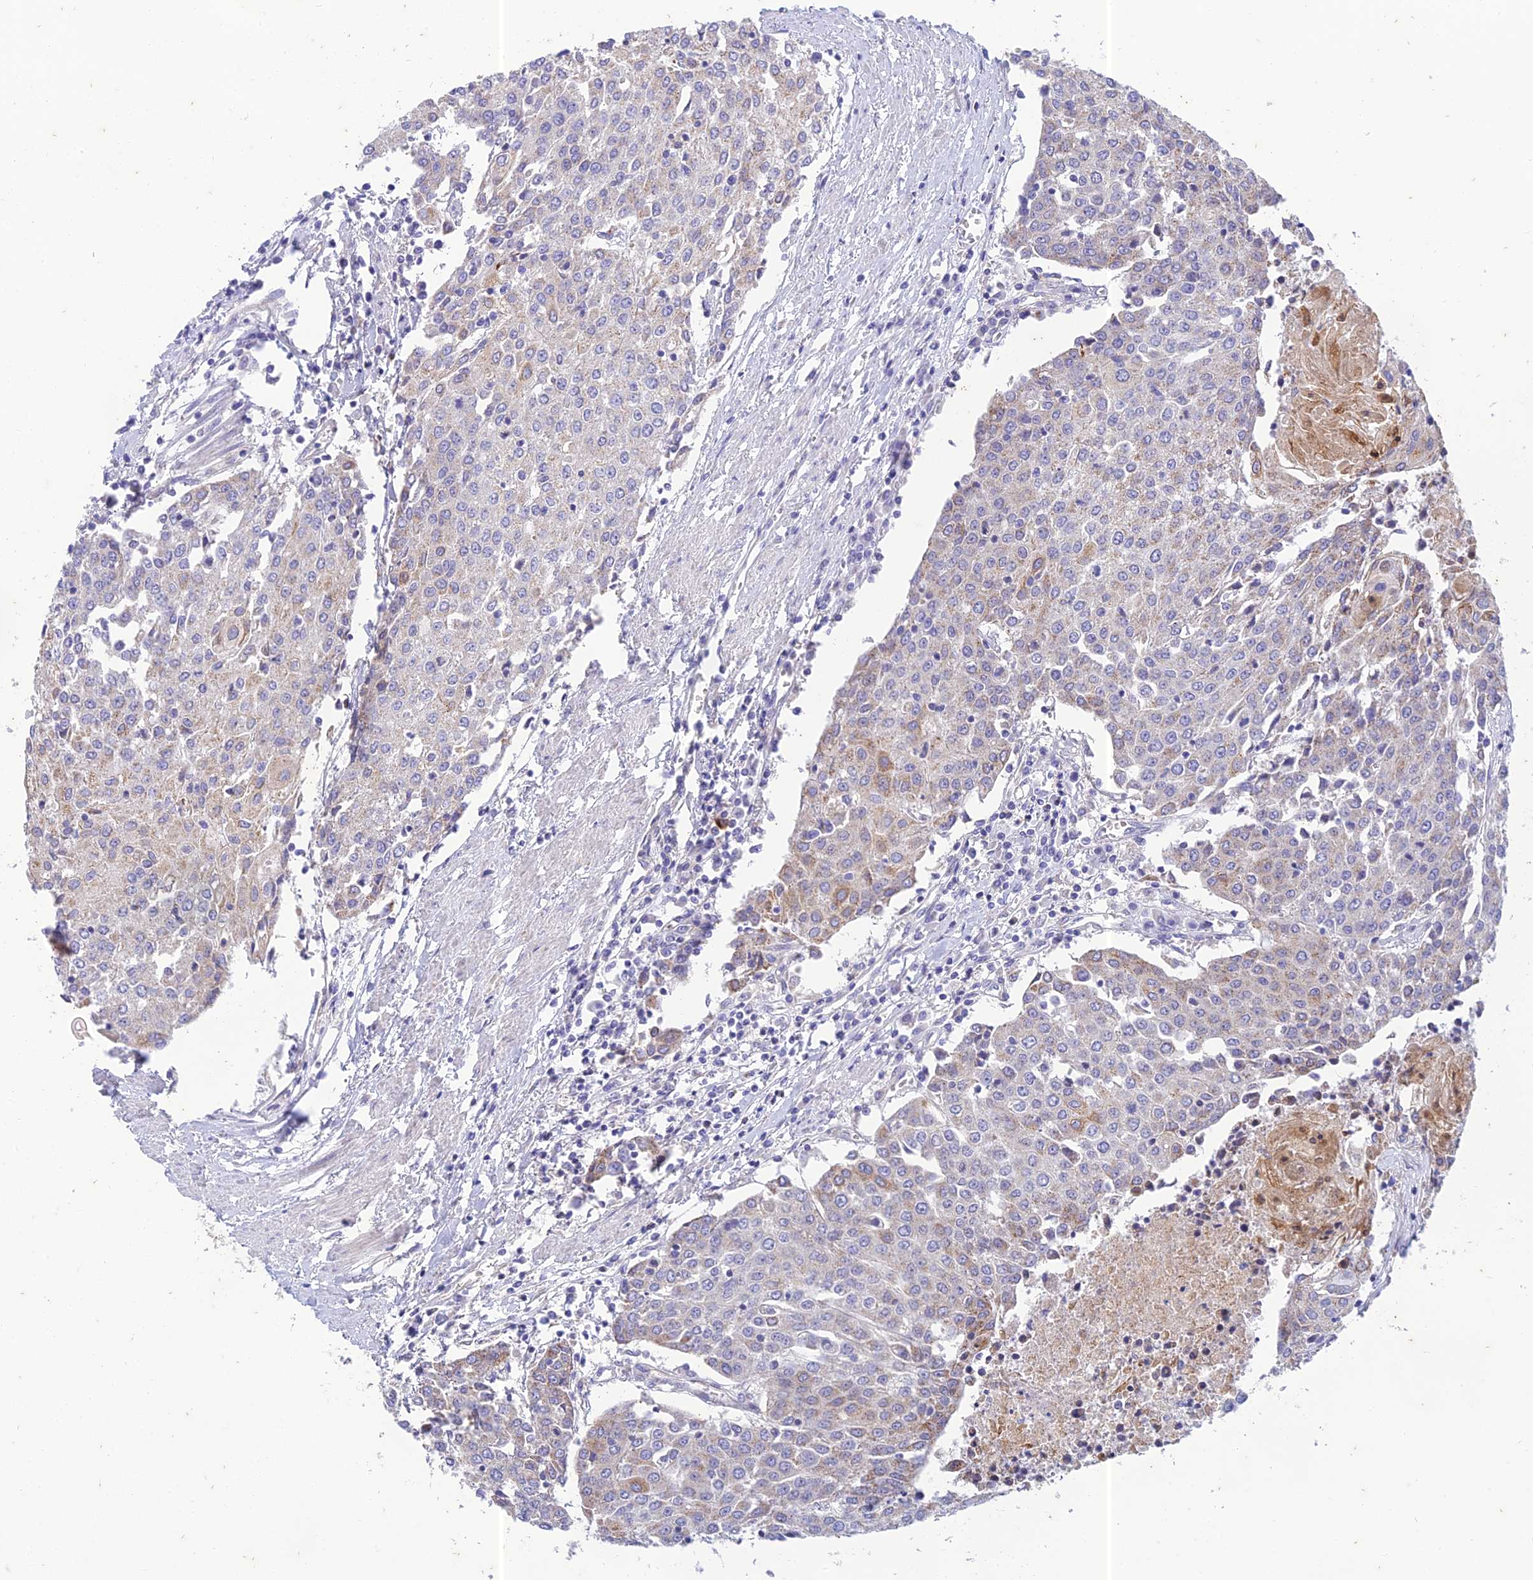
{"staining": {"intensity": "weak", "quantity": "<25%", "location": "cytoplasmic/membranous"}, "tissue": "urothelial cancer", "cell_type": "Tumor cells", "image_type": "cancer", "snomed": [{"axis": "morphology", "description": "Urothelial carcinoma, High grade"}, {"axis": "topography", "description": "Urinary bladder"}], "caption": "High-grade urothelial carcinoma was stained to show a protein in brown. There is no significant positivity in tumor cells. (DAB immunohistochemistry, high magnification).", "gene": "PTCD2", "patient": {"sex": "female", "age": 85}}